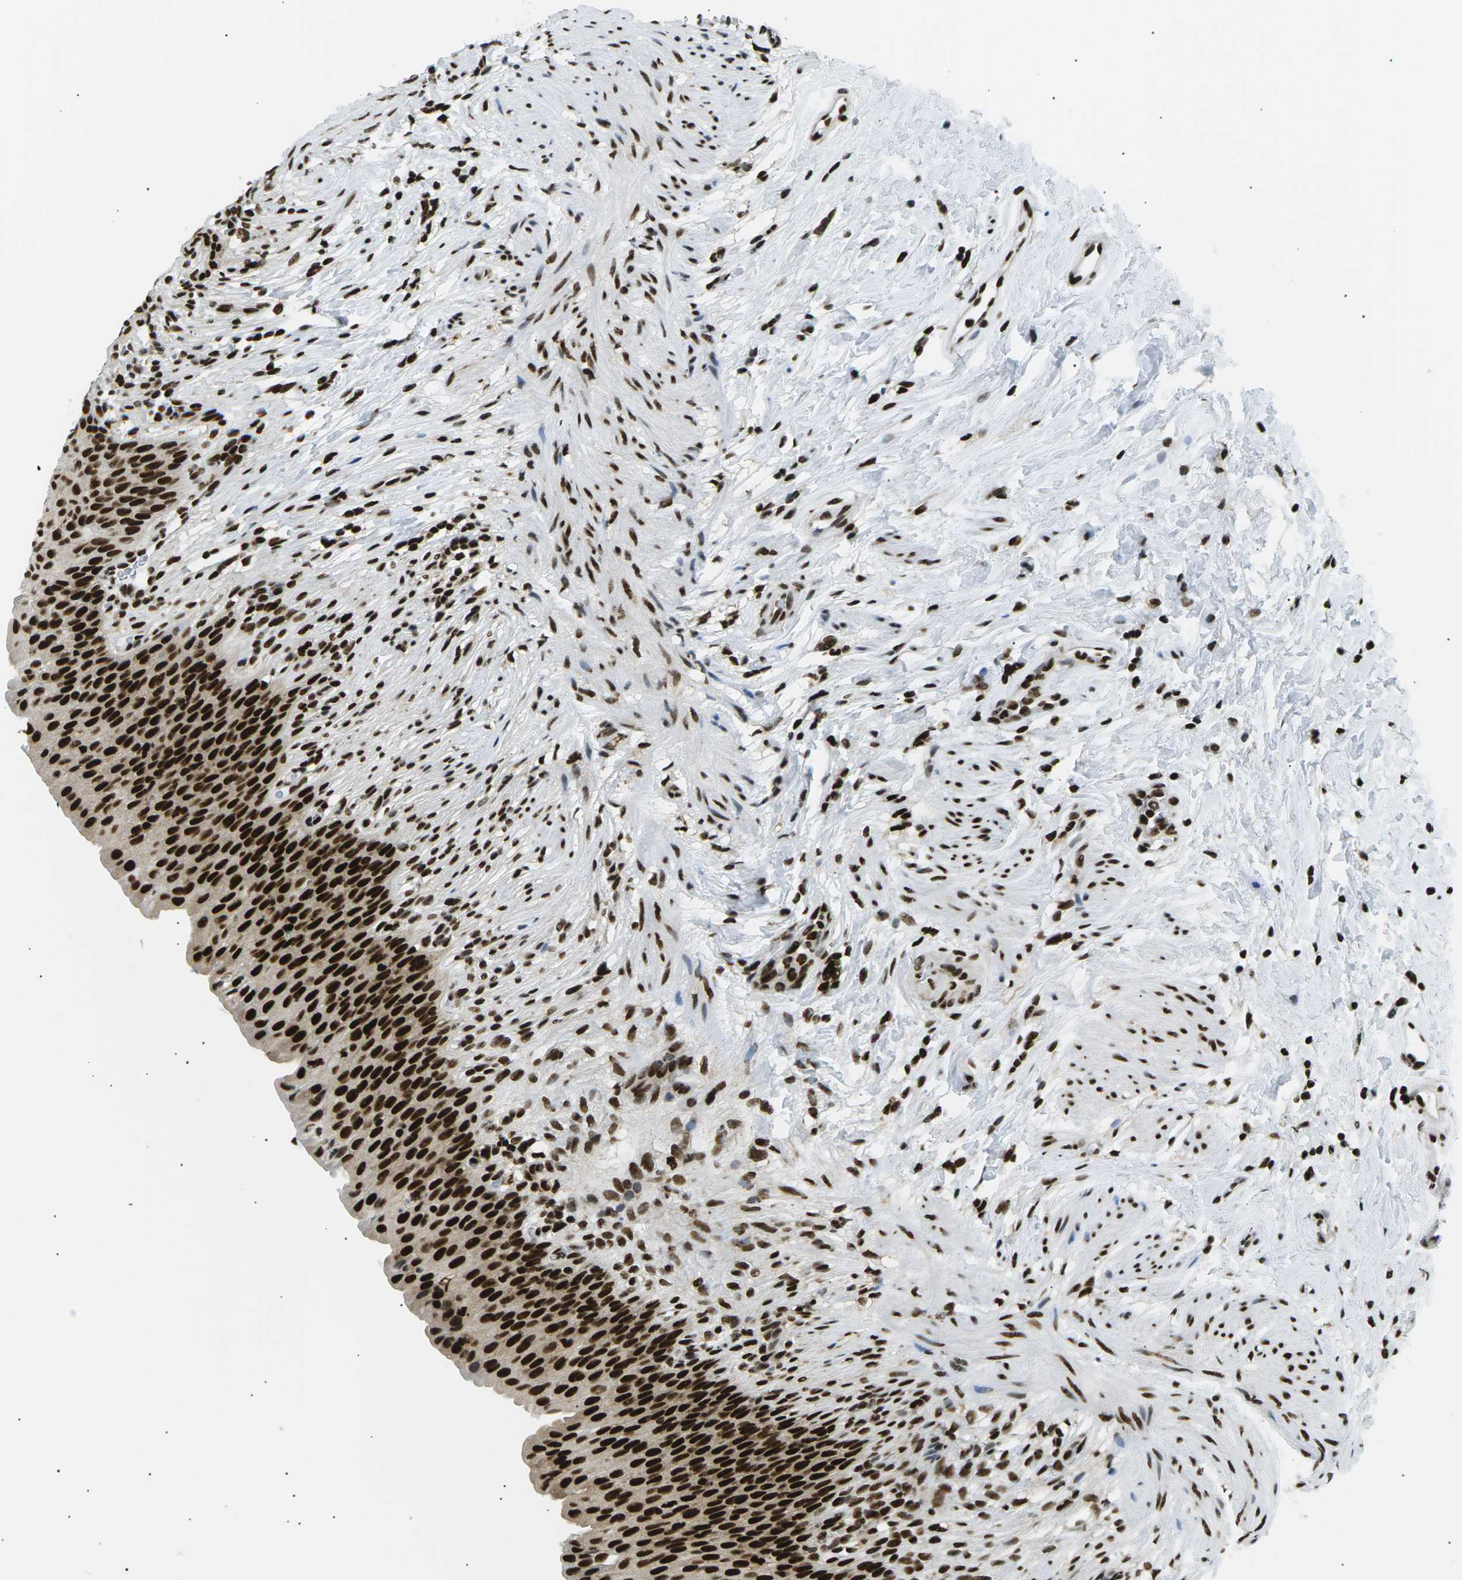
{"staining": {"intensity": "strong", "quantity": ">75%", "location": "nuclear"}, "tissue": "urinary bladder", "cell_type": "Urothelial cells", "image_type": "normal", "snomed": [{"axis": "morphology", "description": "Normal tissue, NOS"}, {"axis": "topography", "description": "Urinary bladder"}], "caption": "This photomicrograph demonstrates IHC staining of normal human urinary bladder, with high strong nuclear expression in about >75% of urothelial cells.", "gene": "RPA2", "patient": {"sex": "female", "age": 79}}